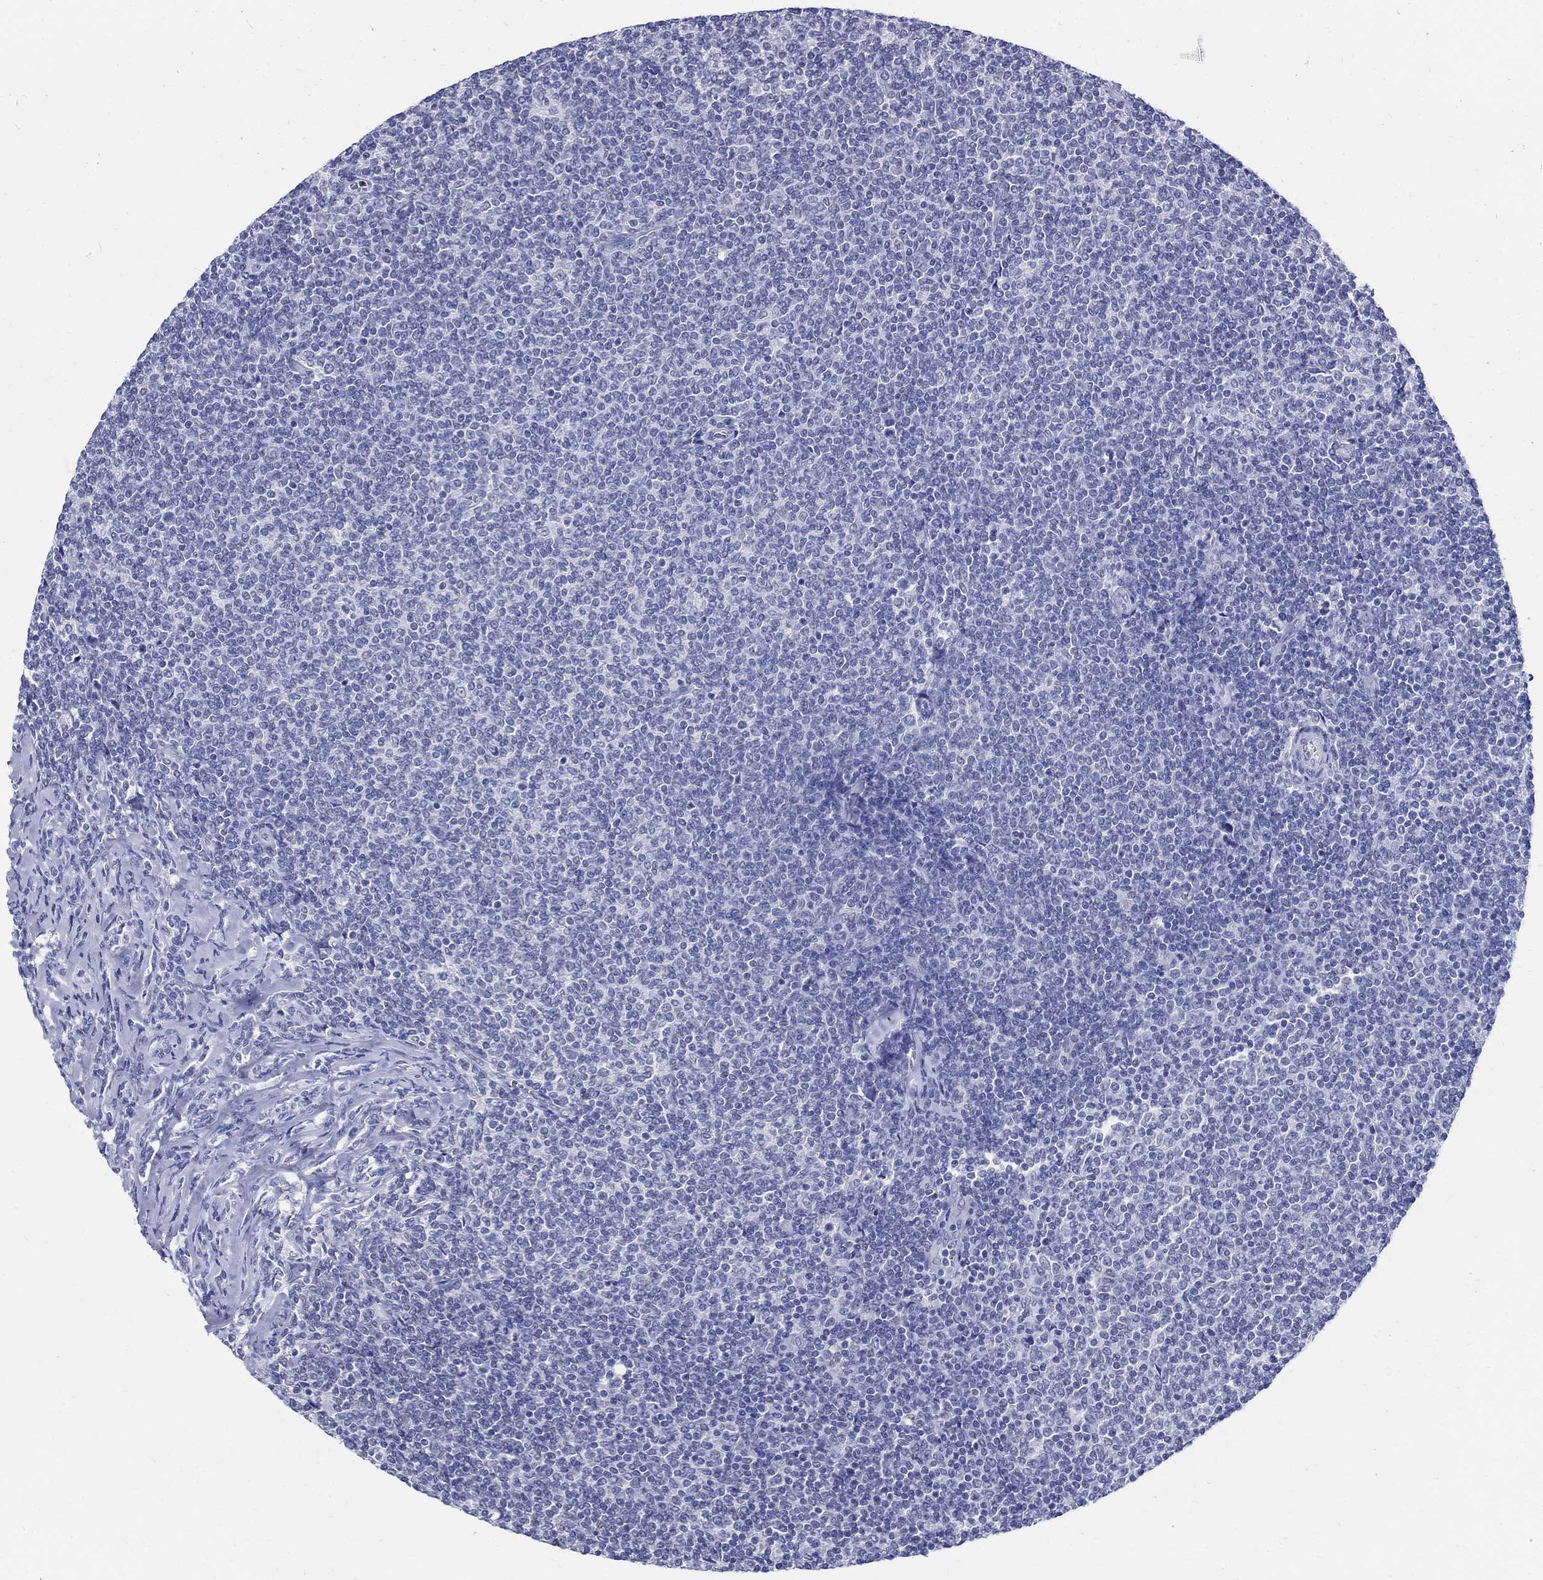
{"staining": {"intensity": "negative", "quantity": "none", "location": "none"}, "tissue": "lymphoma", "cell_type": "Tumor cells", "image_type": "cancer", "snomed": [{"axis": "morphology", "description": "Malignant lymphoma, non-Hodgkin's type, Low grade"}, {"axis": "topography", "description": "Lymph node"}], "caption": "Tumor cells are negative for brown protein staining in lymphoma.", "gene": "TSPAN16", "patient": {"sex": "male", "age": 52}}